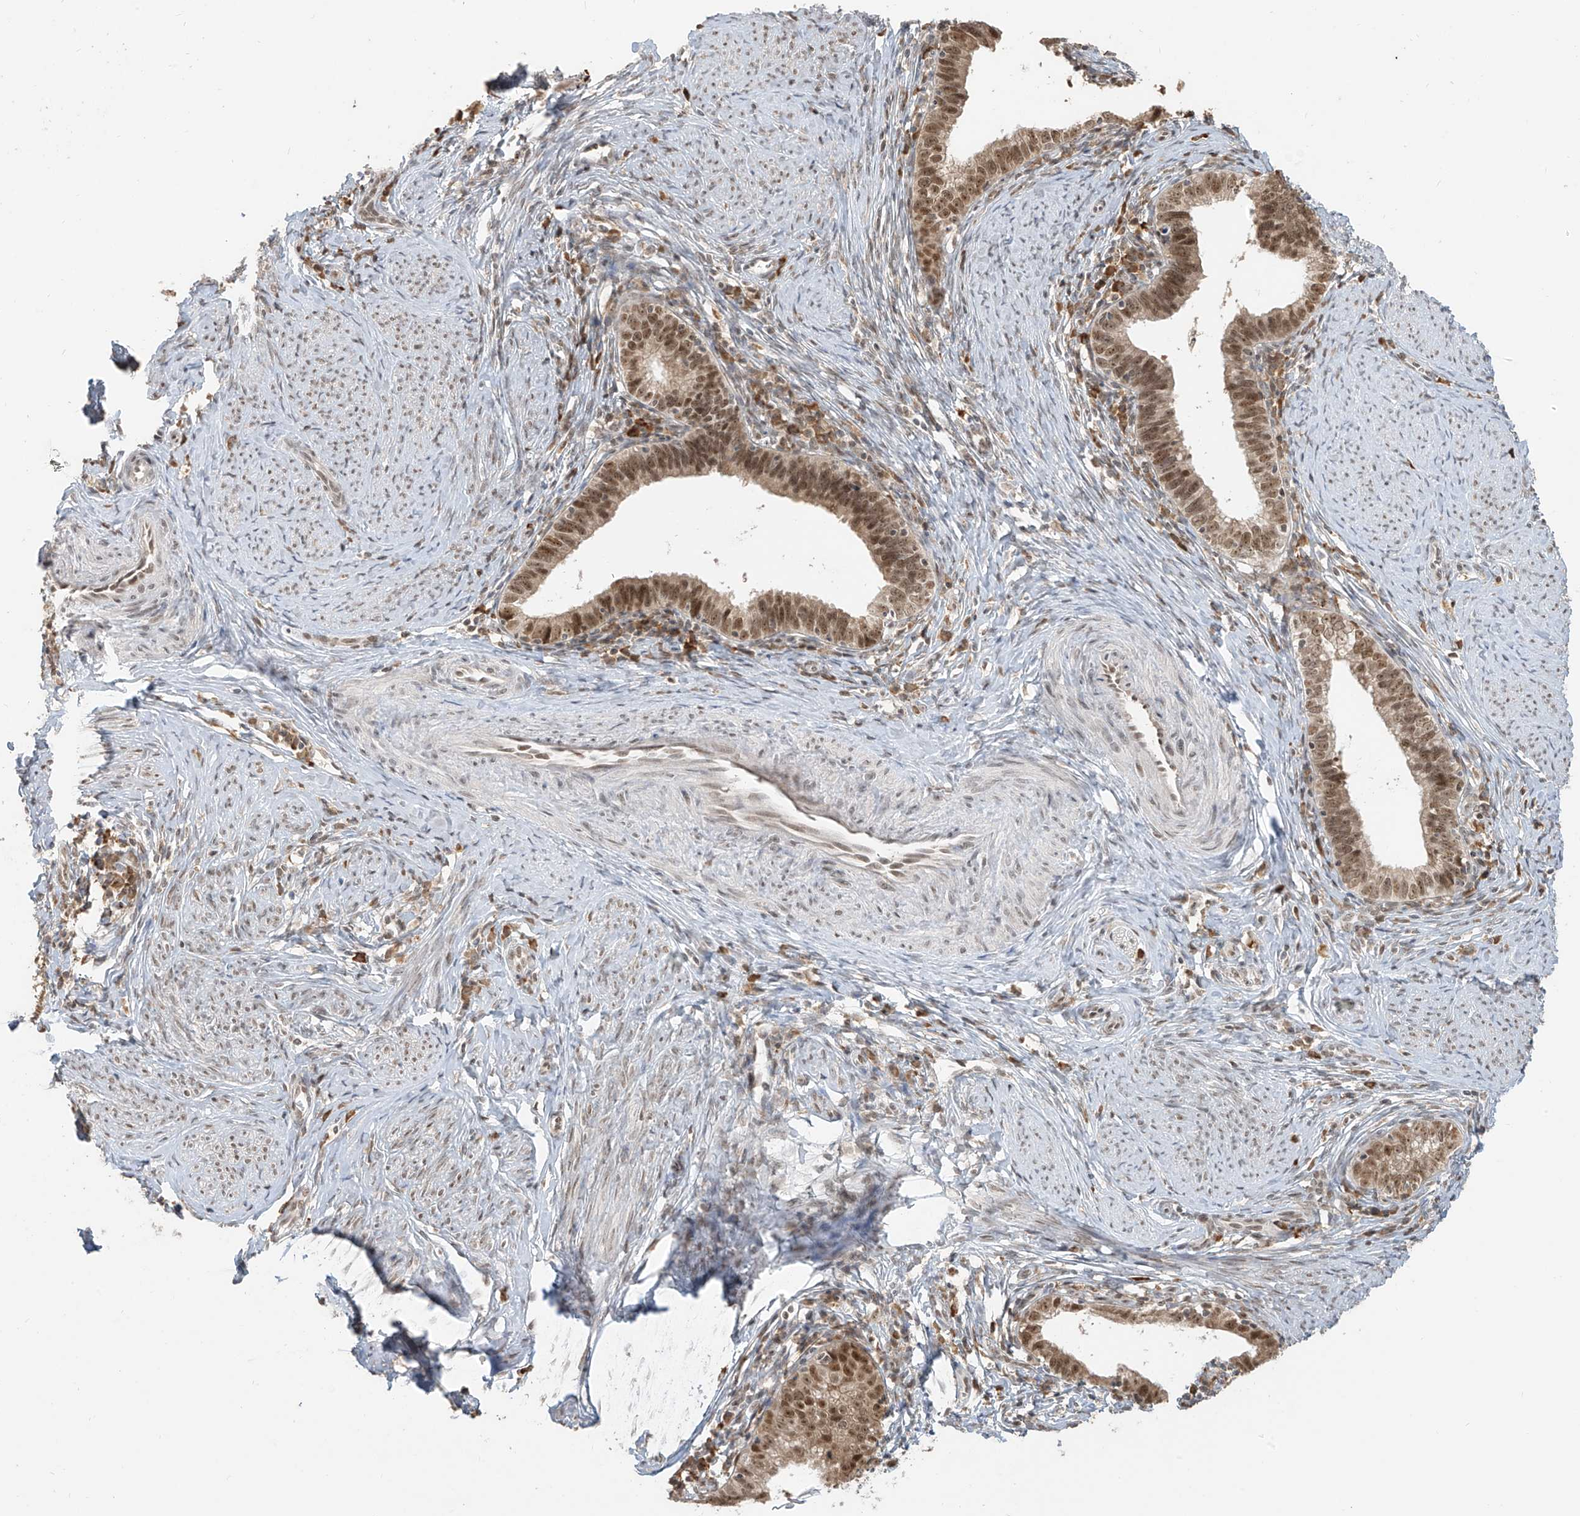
{"staining": {"intensity": "moderate", "quantity": ">75%", "location": "nuclear"}, "tissue": "cervical cancer", "cell_type": "Tumor cells", "image_type": "cancer", "snomed": [{"axis": "morphology", "description": "Adenocarcinoma, NOS"}, {"axis": "topography", "description": "Cervix"}], "caption": "Moderate nuclear staining is present in approximately >75% of tumor cells in cervical cancer.", "gene": "ZMYM2", "patient": {"sex": "female", "age": 36}}